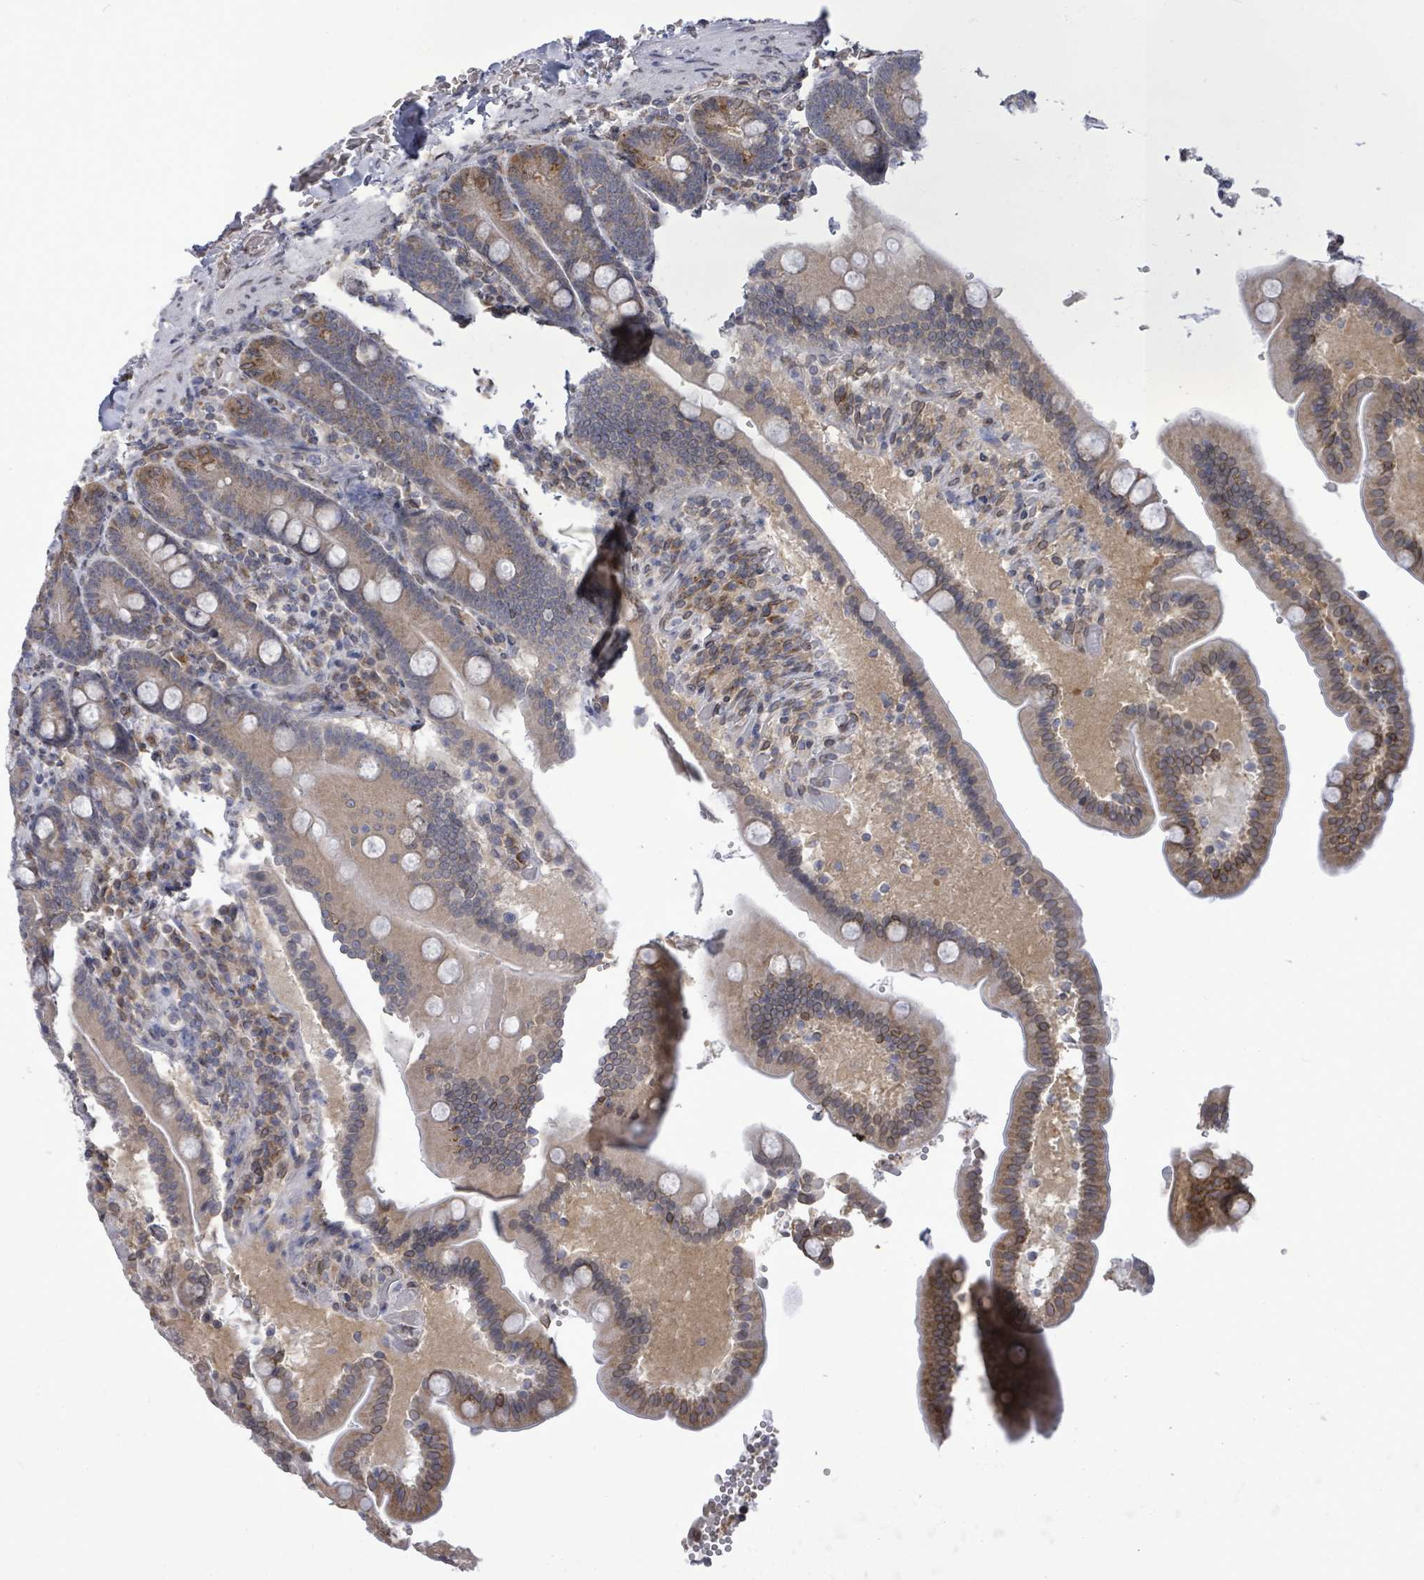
{"staining": {"intensity": "weak", "quantity": "25%-75%", "location": "cytoplasmic/membranous,nuclear"}, "tissue": "duodenum", "cell_type": "Glandular cells", "image_type": "normal", "snomed": [{"axis": "morphology", "description": "Normal tissue, NOS"}, {"axis": "topography", "description": "Duodenum"}], "caption": "Immunohistochemistry (IHC) (DAB) staining of unremarkable human duodenum demonstrates weak cytoplasmic/membranous,nuclear protein positivity in about 25%-75% of glandular cells.", "gene": "ARFGAP1", "patient": {"sex": "female", "age": 62}}